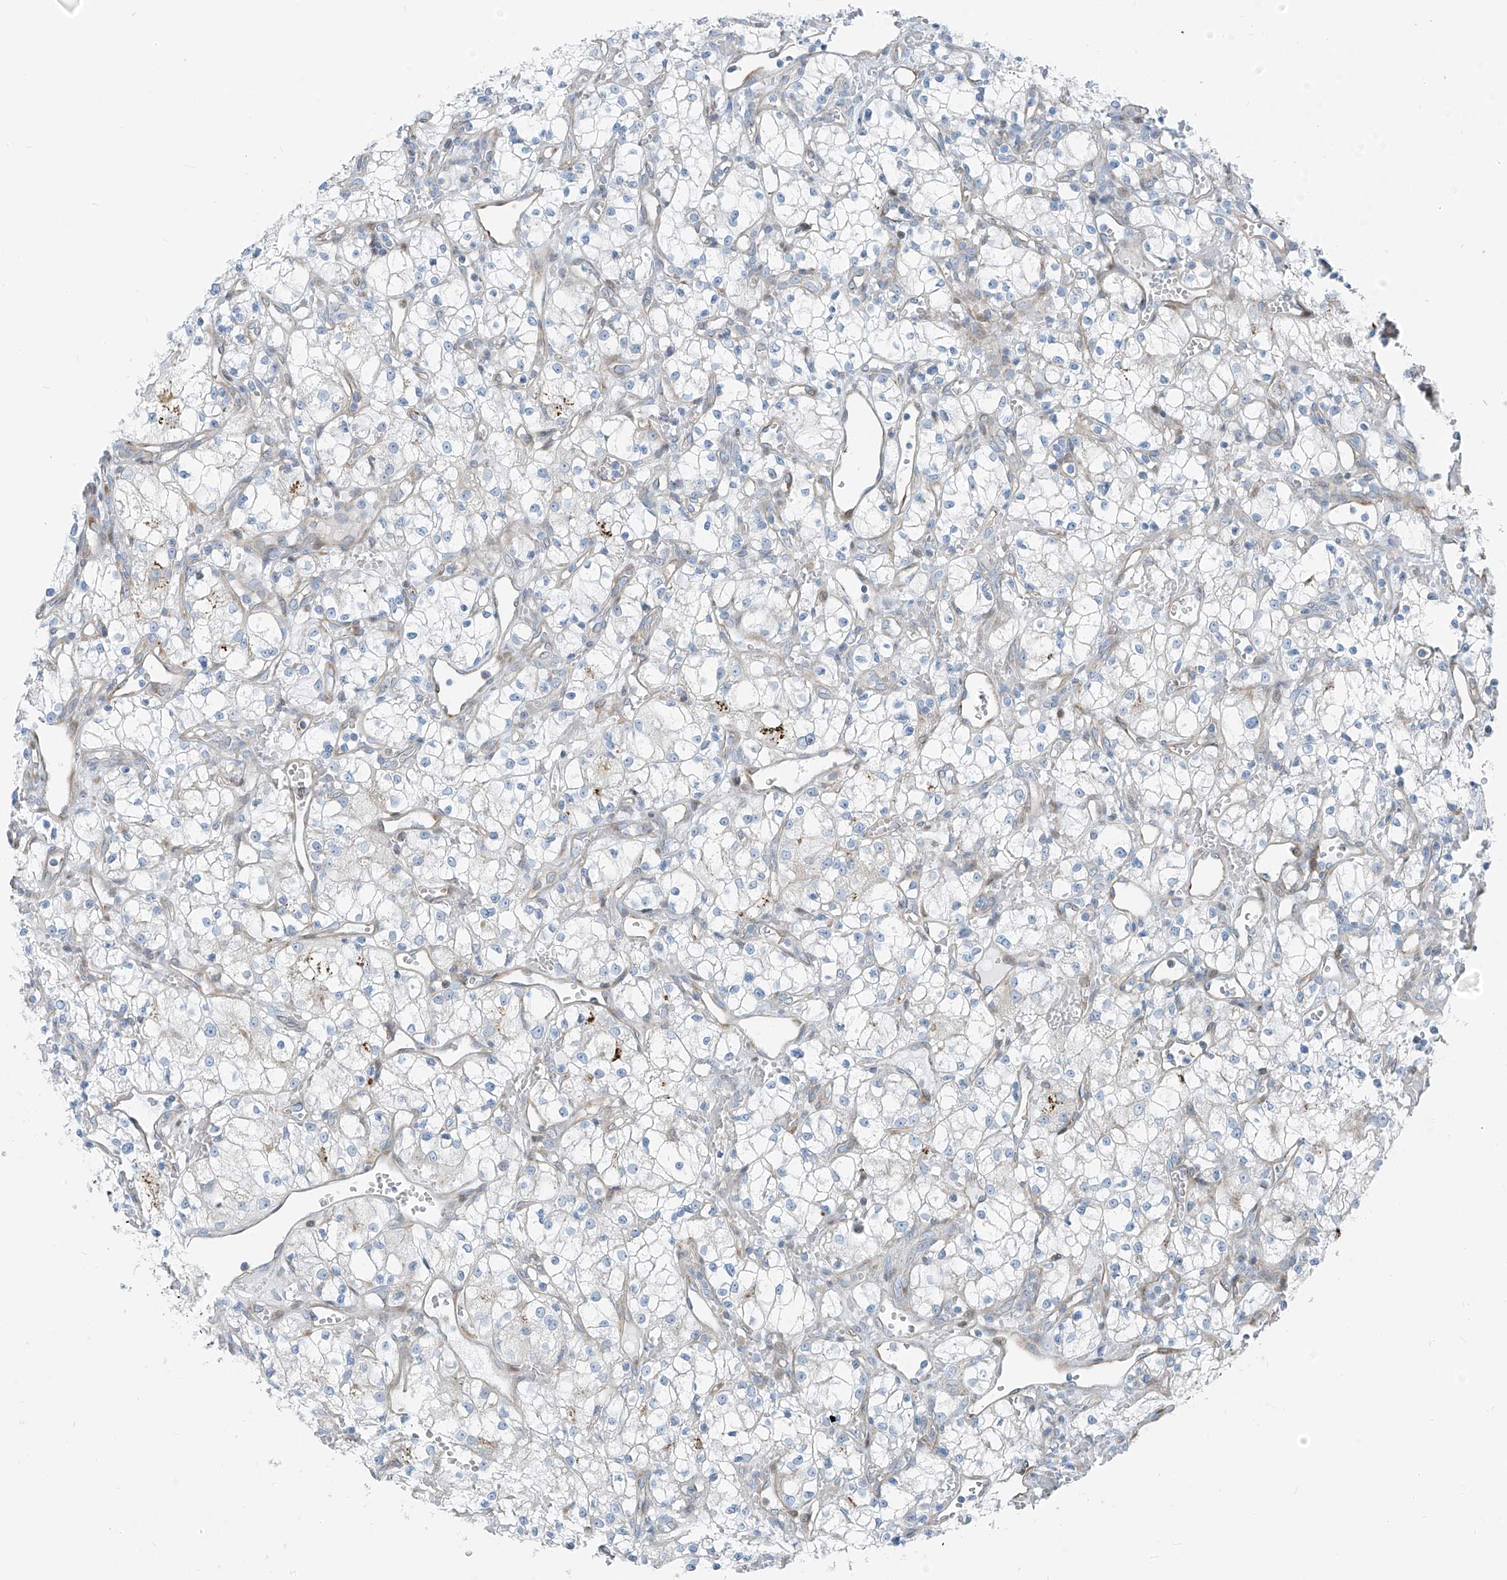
{"staining": {"intensity": "negative", "quantity": "none", "location": "none"}, "tissue": "renal cancer", "cell_type": "Tumor cells", "image_type": "cancer", "snomed": [{"axis": "morphology", "description": "Adenocarcinoma, NOS"}, {"axis": "topography", "description": "Kidney"}], "caption": "Renal cancer was stained to show a protein in brown. There is no significant positivity in tumor cells.", "gene": "HIC2", "patient": {"sex": "male", "age": 59}}